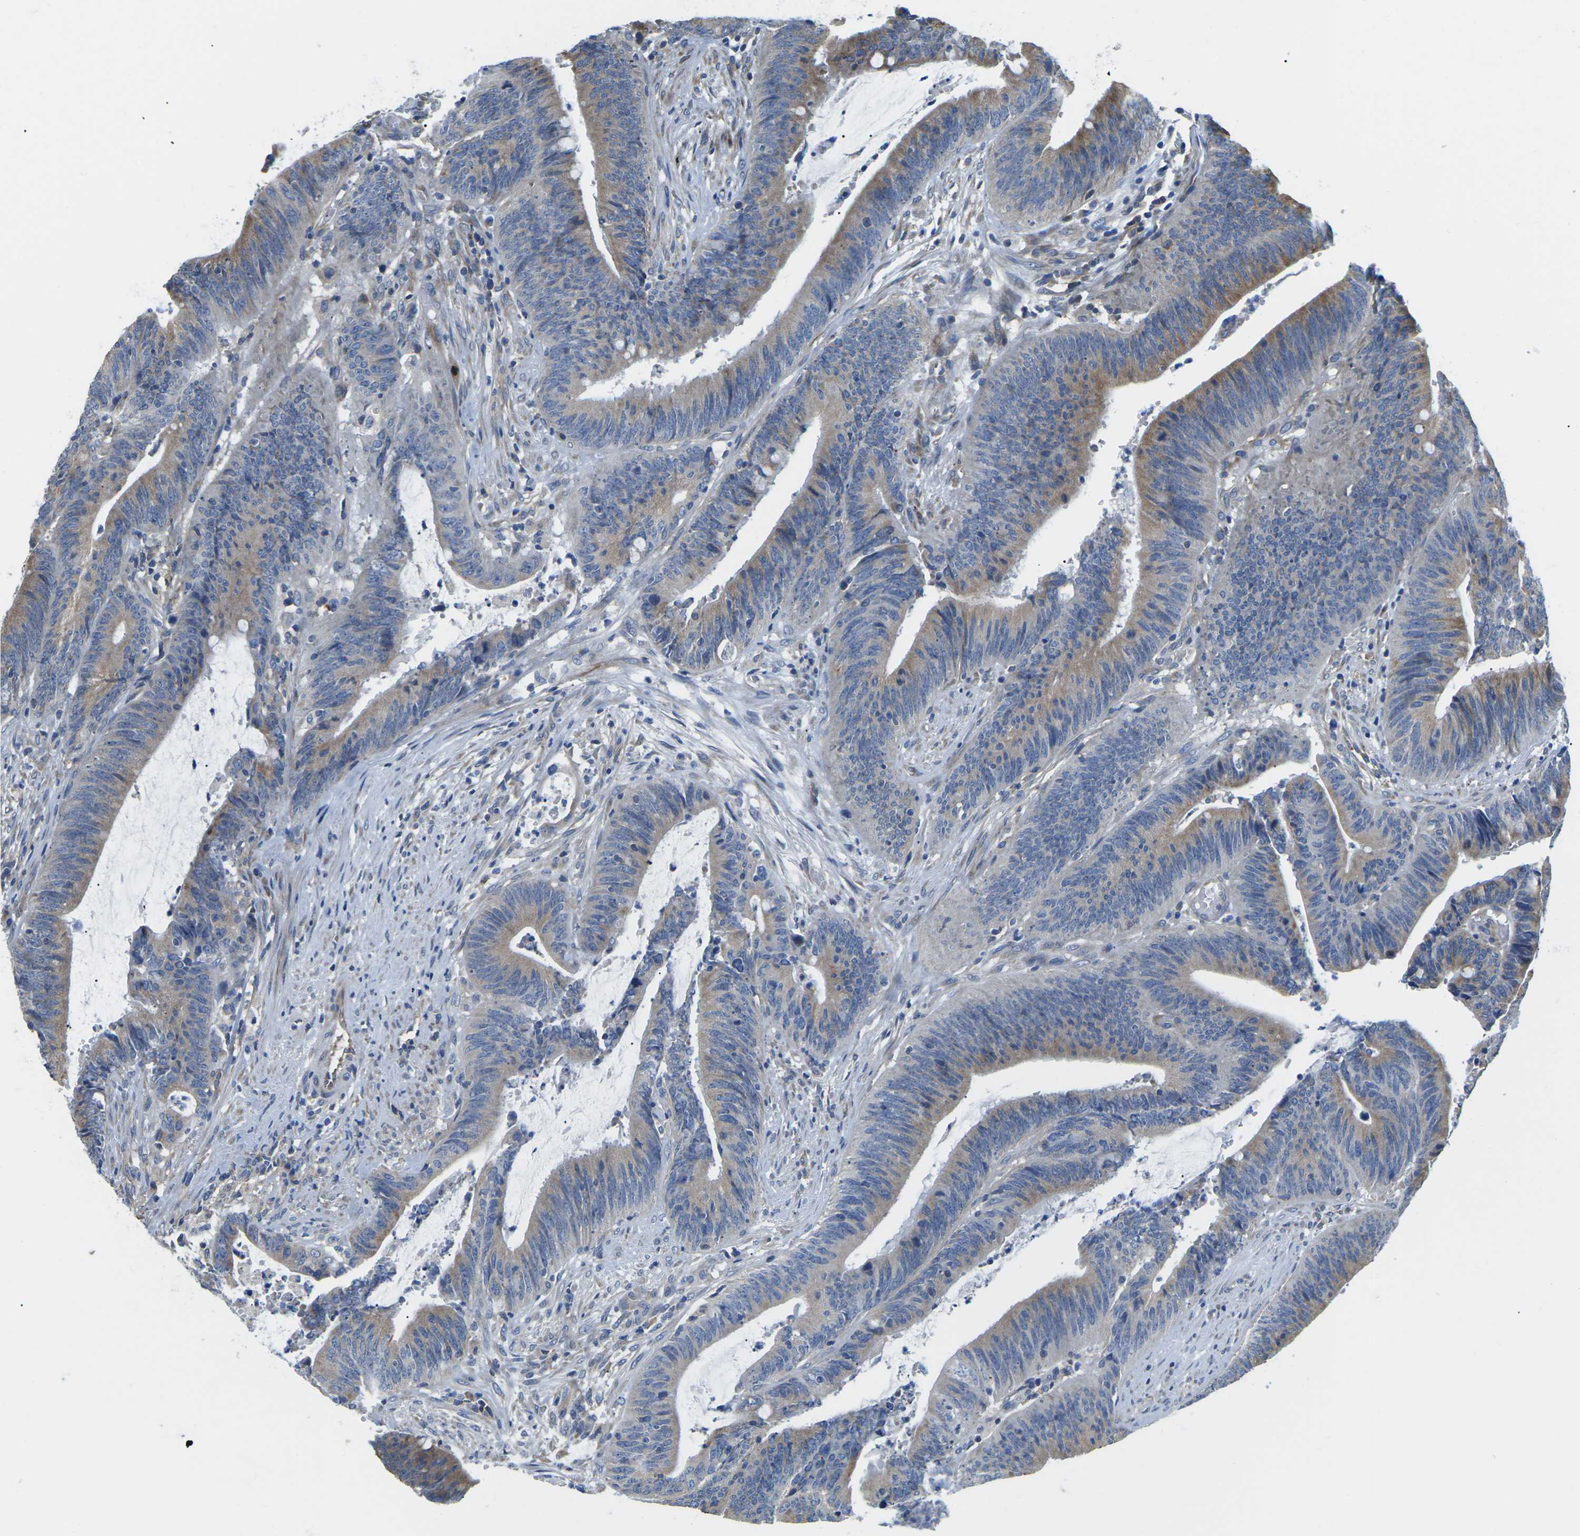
{"staining": {"intensity": "moderate", "quantity": ">75%", "location": "cytoplasmic/membranous"}, "tissue": "colorectal cancer", "cell_type": "Tumor cells", "image_type": "cancer", "snomed": [{"axis": "morphology", "description": "Normal tissue, NOS"}, {"axis": "morphology", "description": "Adenocarcinoma, NOS"}, {"axis": "topography", "description": "Rectum"}], "caption": "About >75% of tumor cells in colorectal adenocarcinoma display moderate cytoplasmic/membranous protein staining as visualized by brown immunohistochemical staining.", "gene": "TMEFF2", "patient": {"sex": "female", "age": 66}}